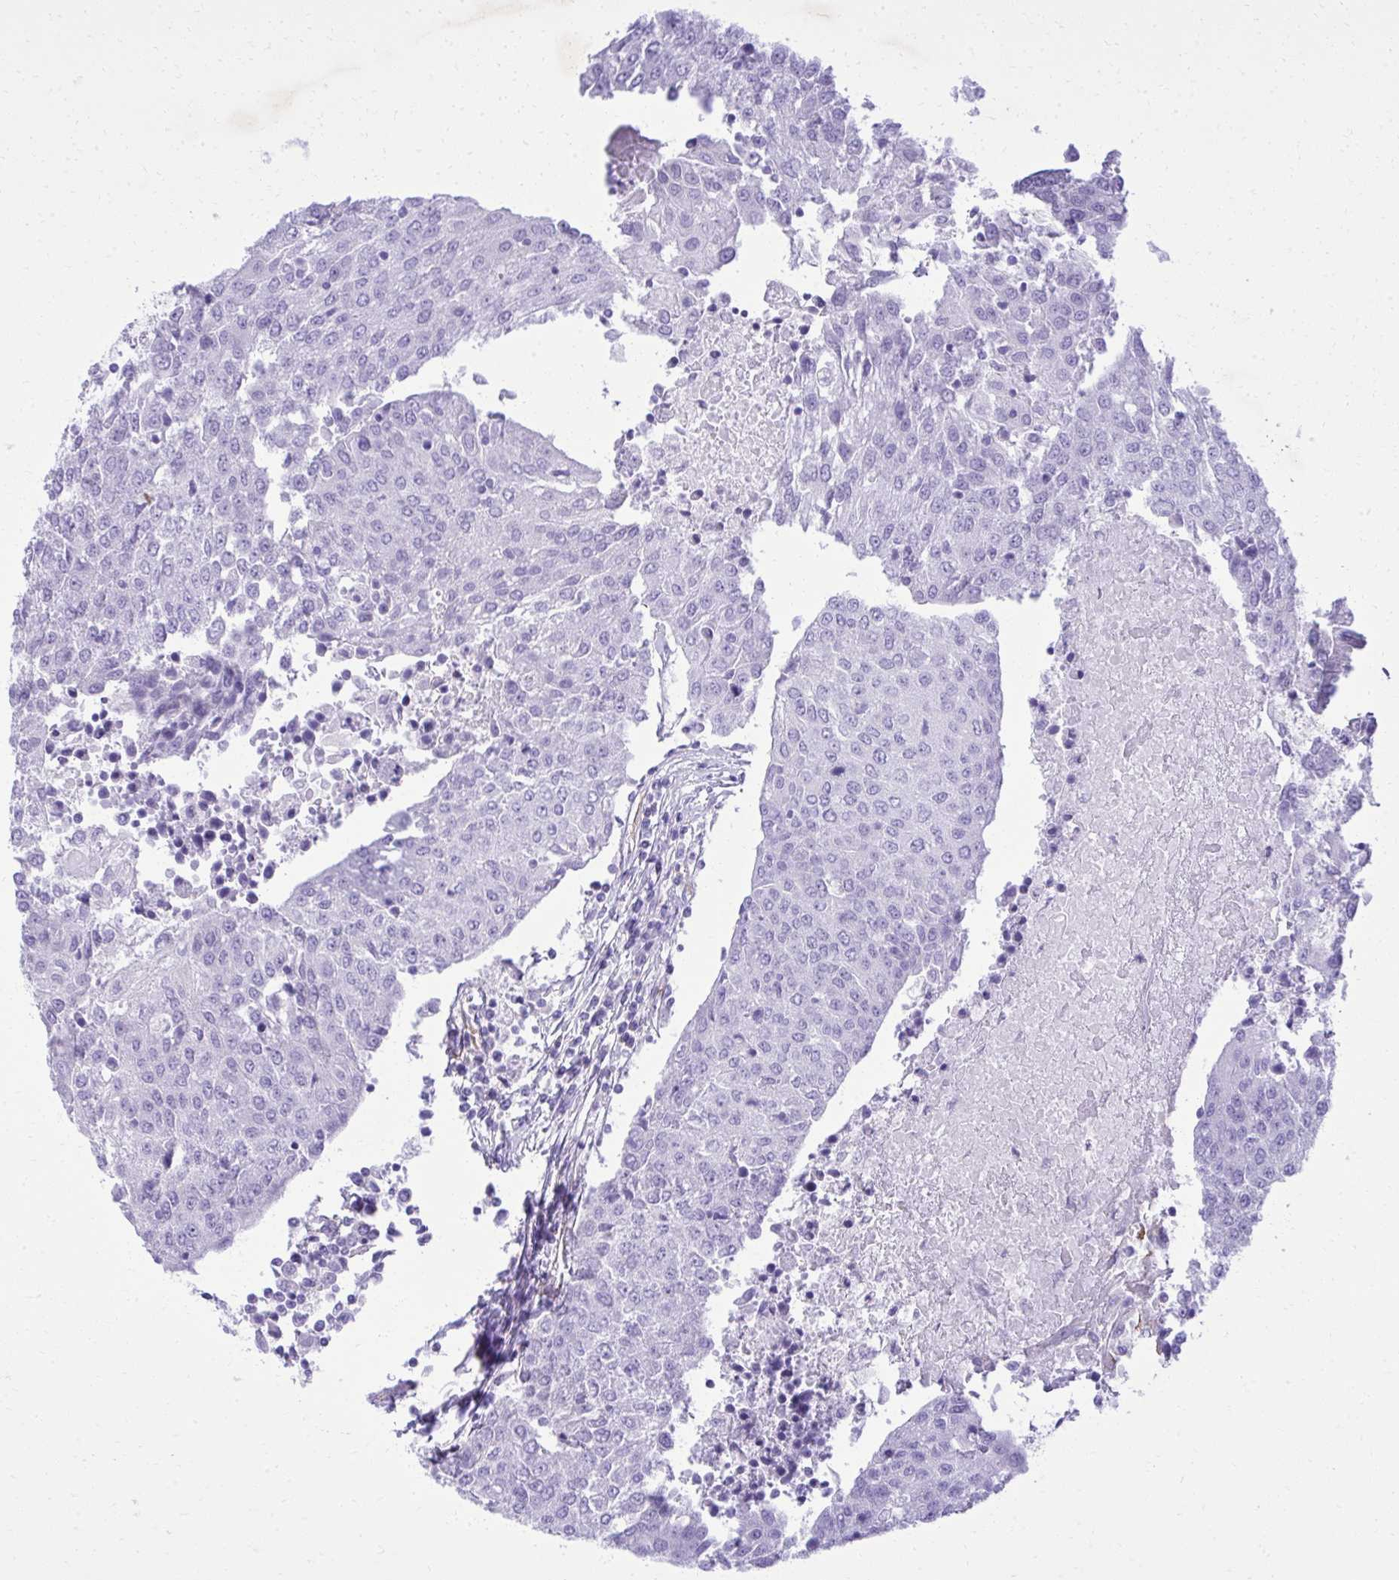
{"staining": {"intensity": "negative", "quantity": "none", "location": "none"}, "tissue": "urothelial cancer", "cell_type": "Tumor cells", "image_type": "cancer", "snomed": [{"axis": "morphology", "description": "Urothelial carcinoma, High grade"}, {"axis": "topography", "description": "Urinary bladder"}], "caption": "Tumor cells are negative for protein expression in human urothelial cancer.", "gene": "PITPNM3", "patient": {"sex": "female", "age": 85}}